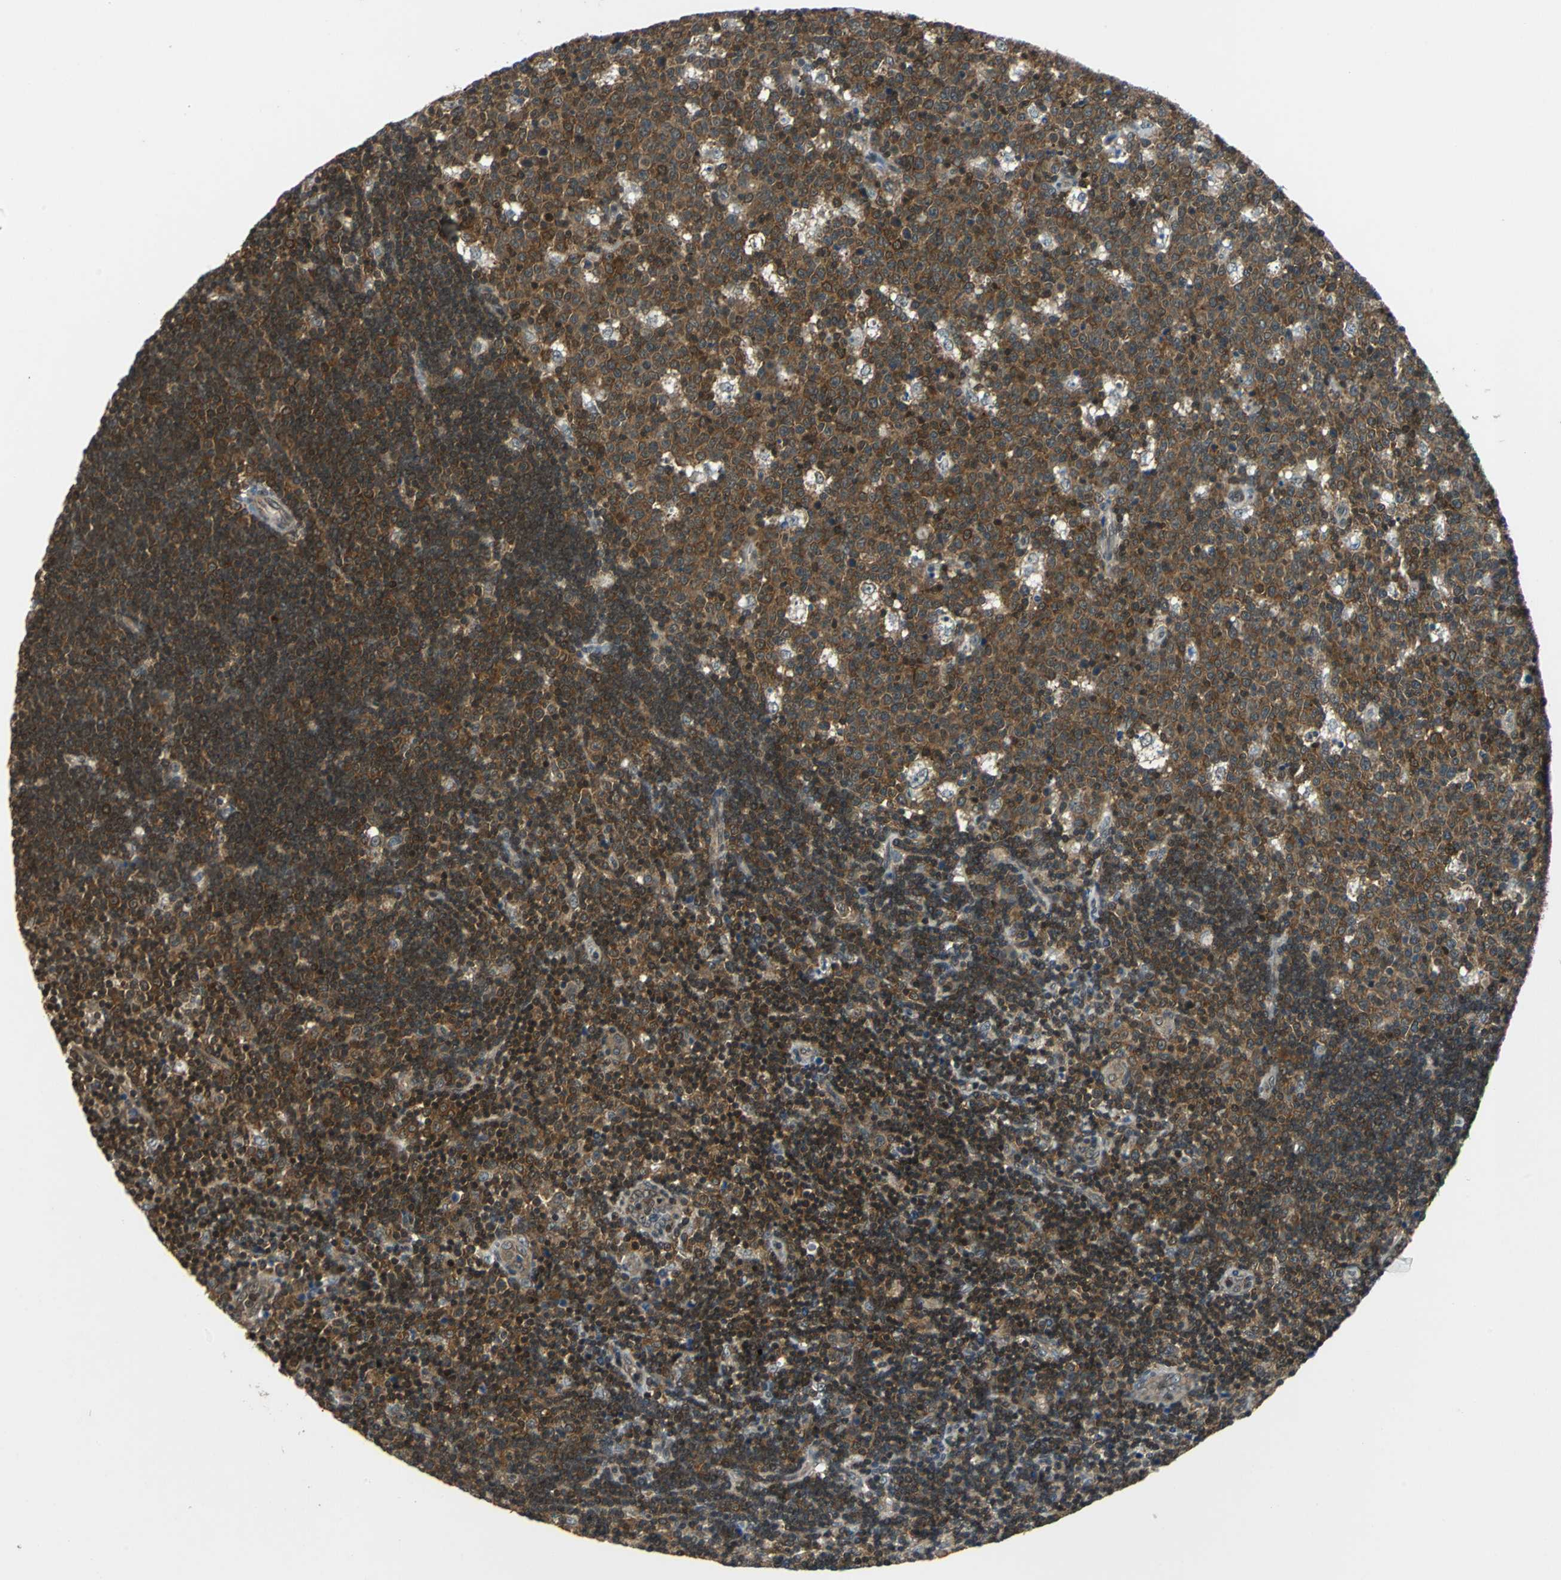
{"staining": {"intensity": "strong", "quantity": ">75%", "location": "cytoplasmic/membranous,nuclear"}, "tissue": "lymph node", "cell_type": "Germinal center cells", "image_type": "normal", "snomed": [{"axis": "morphology", "description": "Normal tissue, NOS"}, {"axis": "topography", "description": "Lymph node"}, {"axis": "topography", "description": "Salivary gland"}], "caption": "There is high levels of strong cytoplasmic/membranous,nuclear positivity in germinal center cells of unremarkable lymph node, as demonstrated by immunohistochemical staining (brown color).", "gene": "ARPC3", "patient": {"sex": "male", "age": 8}}